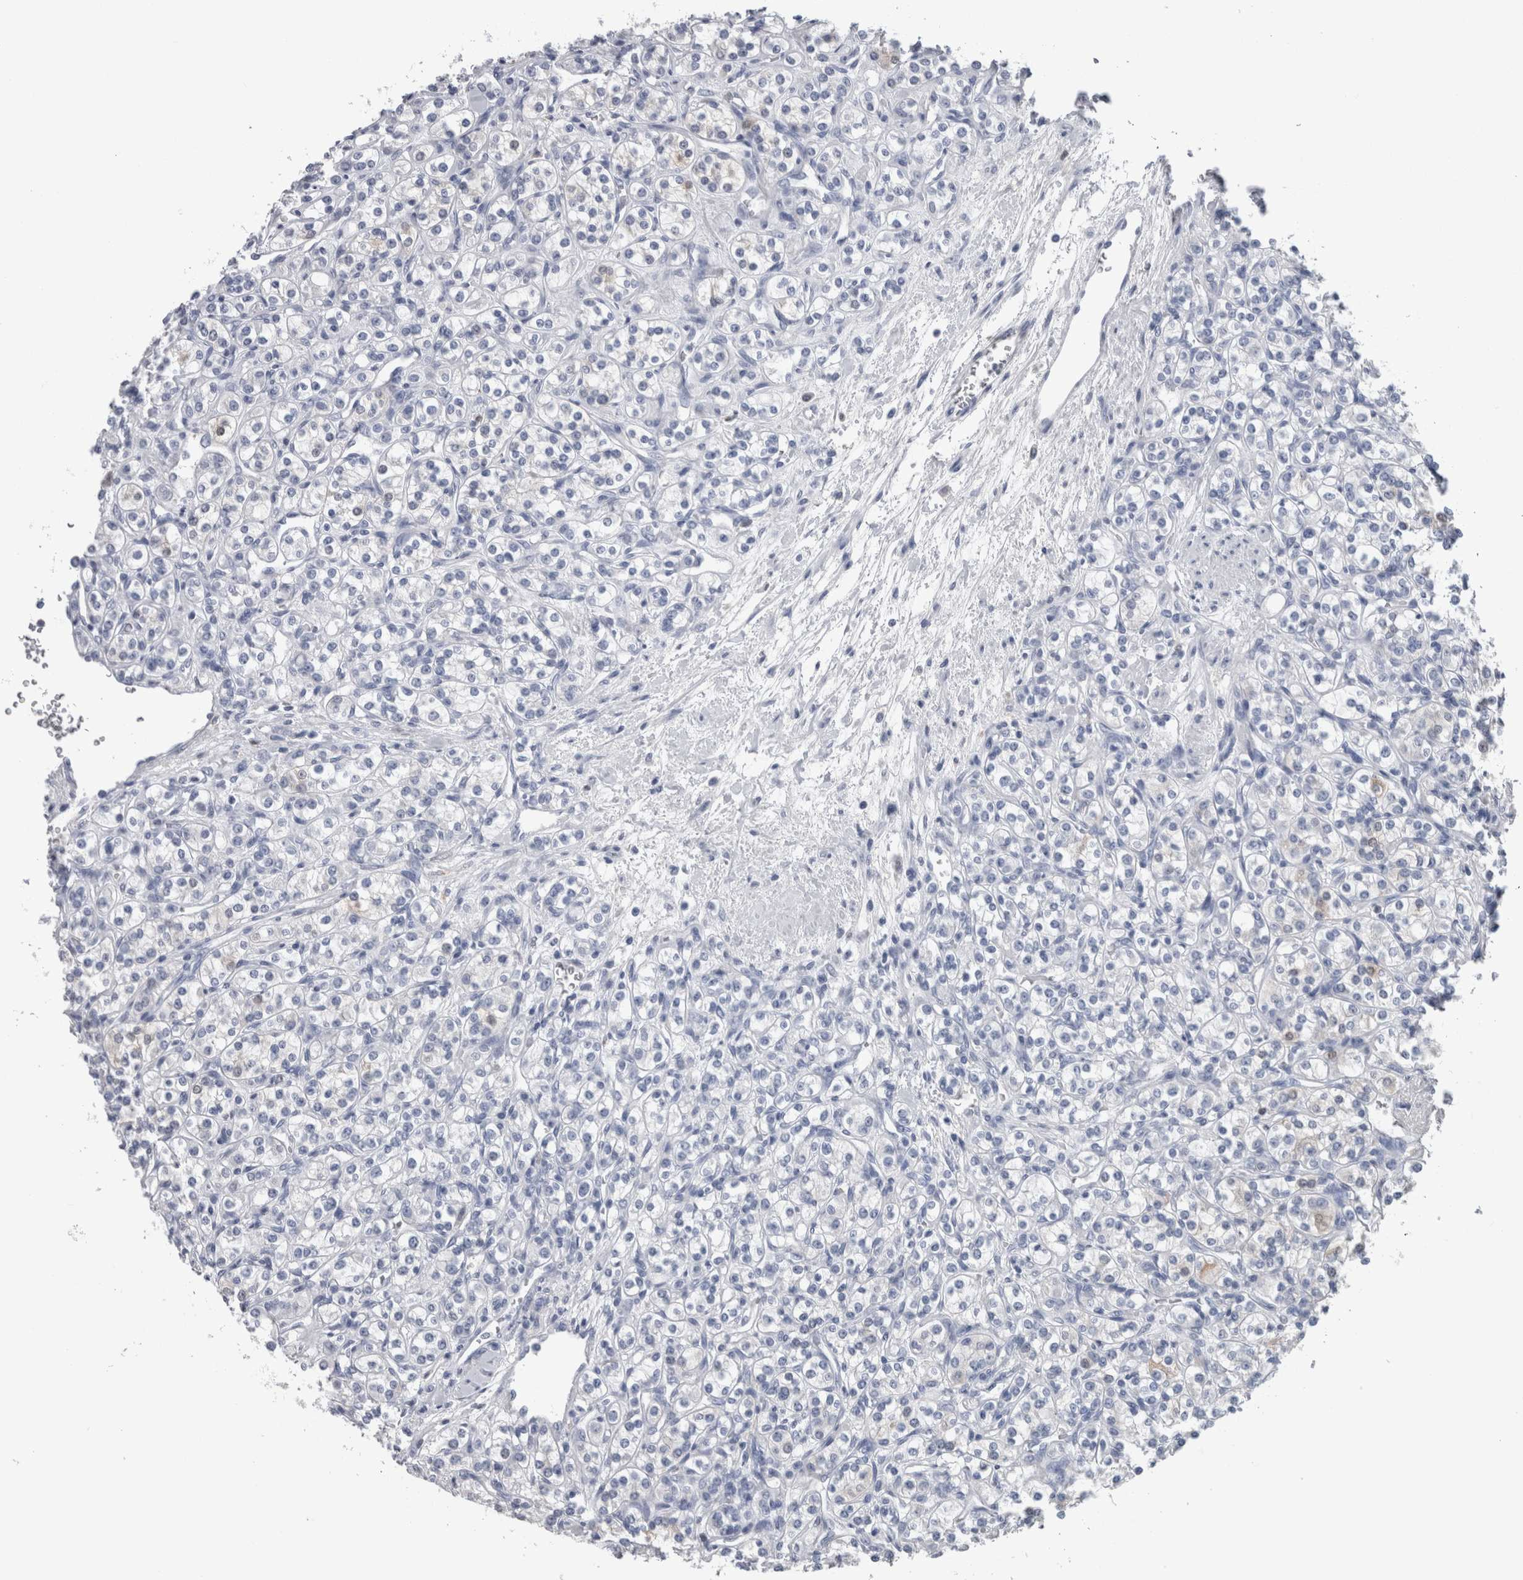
{"staining": {"intensity": "negative", "quantity": "none", "location": "none"}, "tissue": "renal cancer", "cell_type": "Tumor cells", "image_type": "cancer", "snomed": [{"axis": "morphology", "description": "Adenocarcinoma, NOS"}, {"axis": "topography", "description": "Kidney"}], "caption": "High magnification brightfield microscopy of renal cancer (adenocarcinoma) stained with DAB (3,3'-diaminobenzidine) (brown) and counterstained with hematoxylin (blue): tumor cells show no significant expression.", "gene": "CA8", "patient": {"sex": "male", "age": 77}}